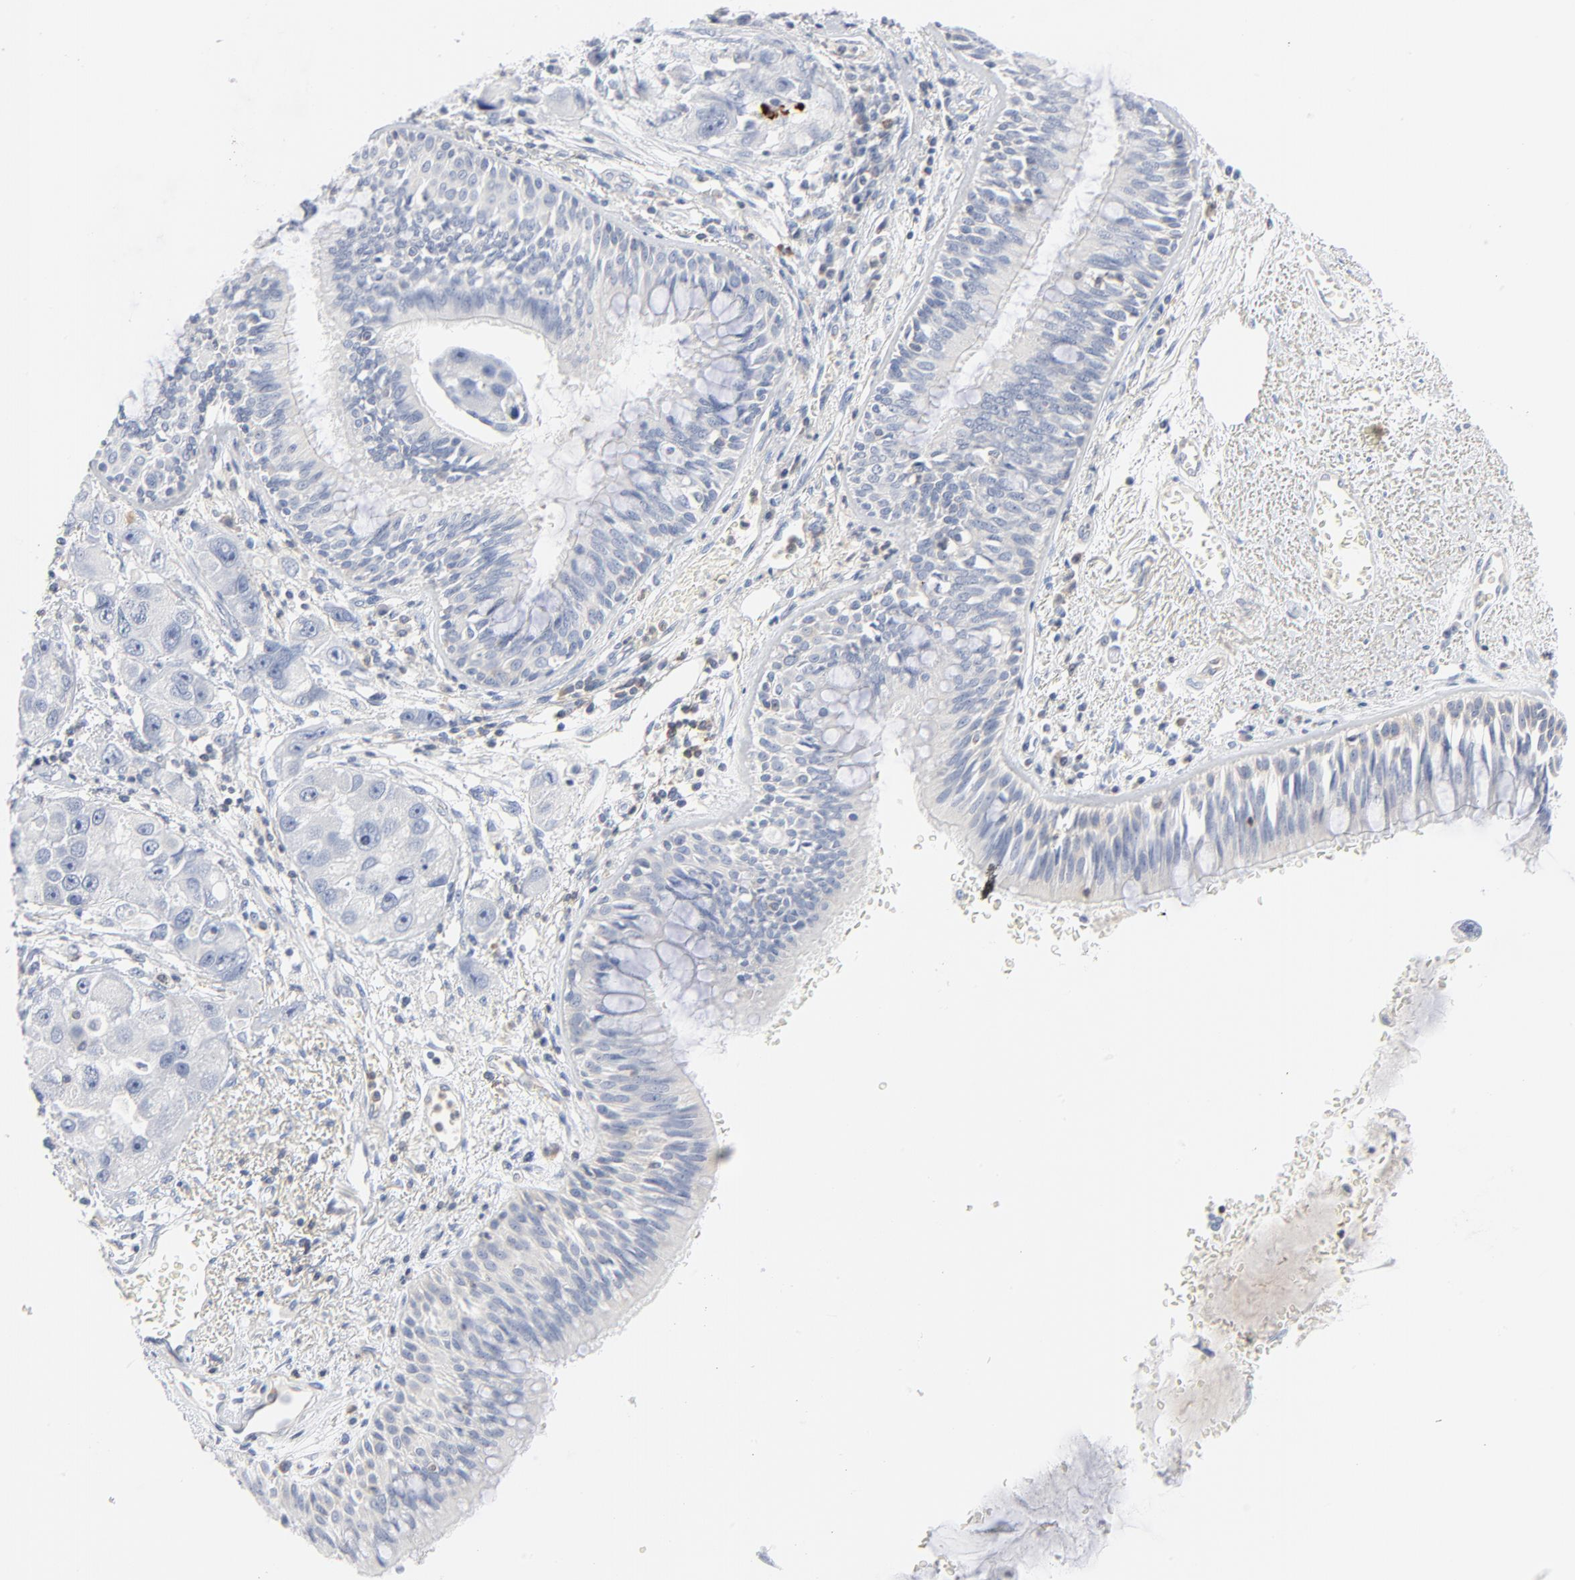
{"staining": {"intensity": "negative", "quantity": "none", "location": "none"}, "tissue": "bronchus", "cell_type": "Respiratory epithelial cells", "image_type": "normal", "snomed": [{"axis": "morphology", "description": "Normal tissue, NOS"}, {"axis": "morphology", "description": "Adenocarcinoma, NOS"}, {"axis": "morphology", "description": "Adenocarcinoma, metastatic, NOS"}, {"axis": "topography", "description": "Lymph node"}, {"axis": "topography", "description": "Bronchus"}, {"axis": "topography", "description": "Lung"}], "caption": "The histopathology image demonstrates no staining of respiratory epithelial cells in normal bronchus. The staining is performed using DAB brown chromogen with nuclei counter-stained in using hematoxylin.", "gene": "PTK2B", "patient": {"sex": "female", "age": 54}}